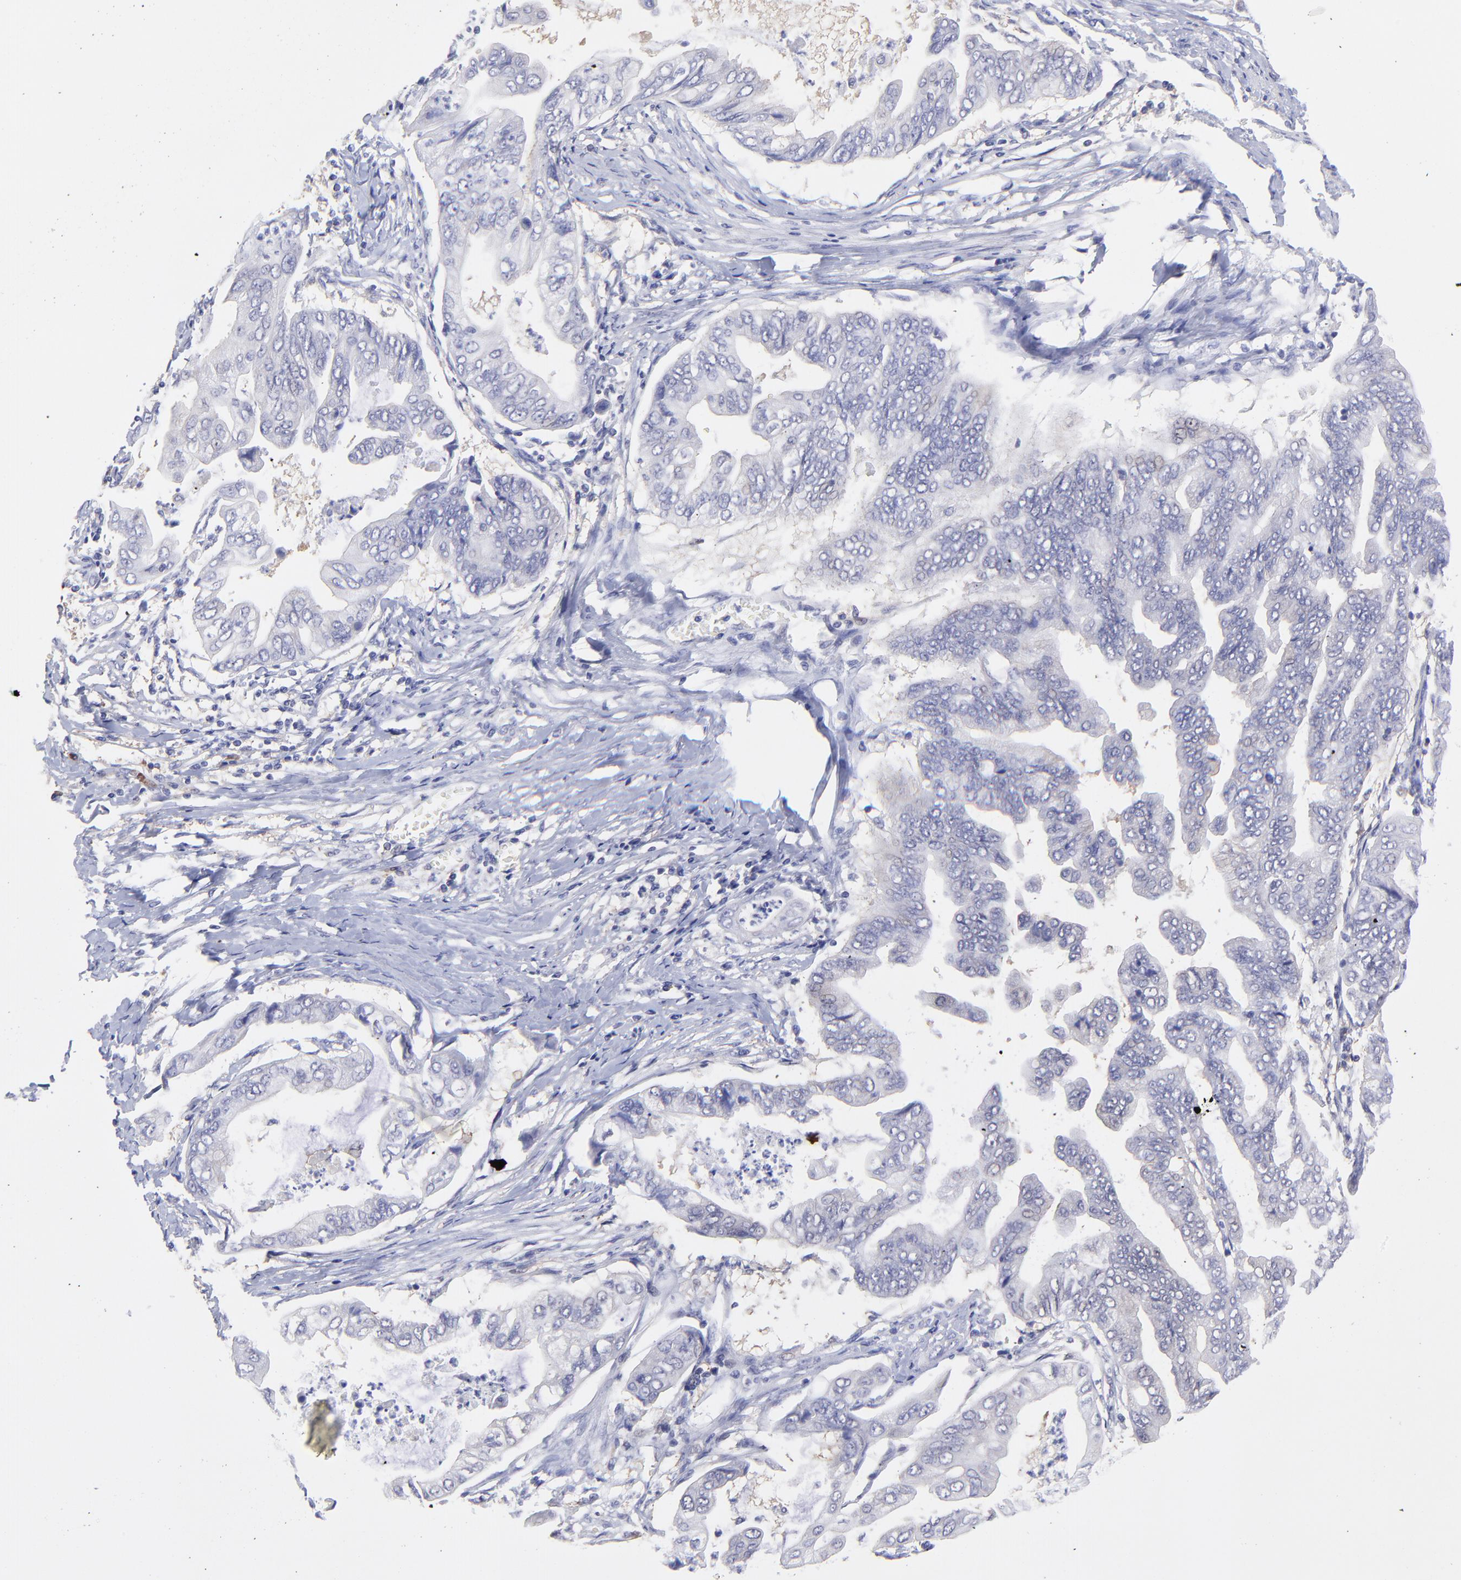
{"staining": {"intensity": "weak", "quantity": ">75%", "location": "cytoplasmic/membranous"}, "tissue": "stomach cancer", "cell_type": "Tumor cells", "image_type": "cancer", "snomed": [{"axis": "morphology", "description": "Adenocarcinoma, NOS"}, {"axis": "topography", "description": "Stomach, upper"}], "caption": "Immunohistochemical staining of stomach cancer (adenocarcinoma) reveals weak cytoplasmic/membranous protein staining in approximately >75% of tumor cells. (IHC, brightfield microscopy, high magnification).", "gene": "HYAL1", "patient": {"sex": "male", "age": 80}}